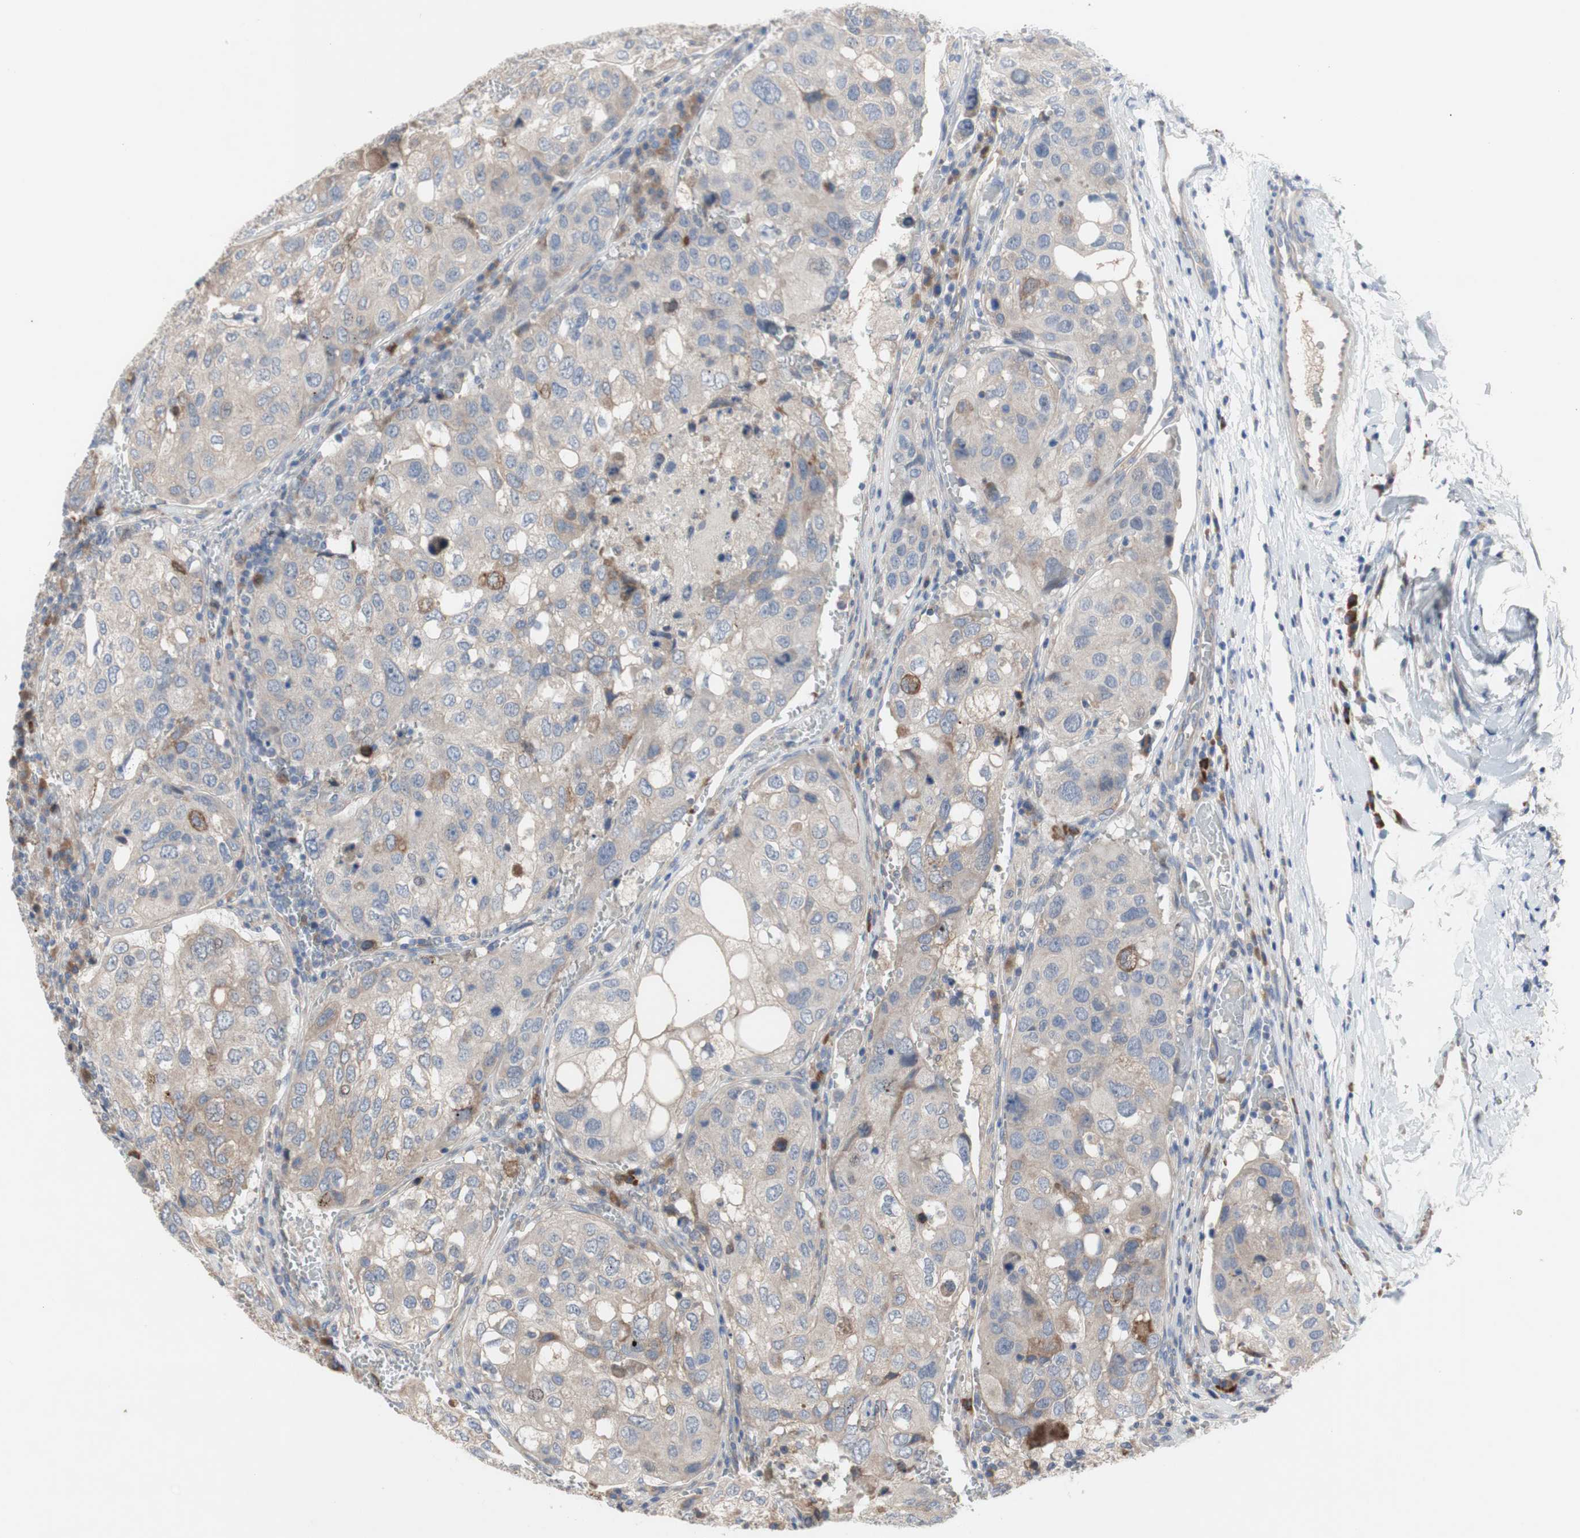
{"staining": {"intensity": "weak", "quantity": ">75%", "location": "cytoplasmic/membranous"}, "tissue": "urothelial cancer", "cell_type": "Tumor cells", "image_type": "cancer", "snomed": [{"axis": "morphology", "description": "Urothelial carcinoma, High grade"}, {"axis": "topography", "description": "Lymph node"}, {"axis": "topography", "description": "Urinary bladder"}], "caption": "High-grade urothelial carcinoma was stained to show a protein in brown. There is low levels of weak cytoplasmic/membranous expression in about >75% of tumor cells. (Stains: DAB (3,3'-diaminobenzidine) in brown, nuclei in blue, Microscopy: brightfield microscopy at high magnification).", "gene": "TTC14", "patient": {"sex": "male", "age": 51}}